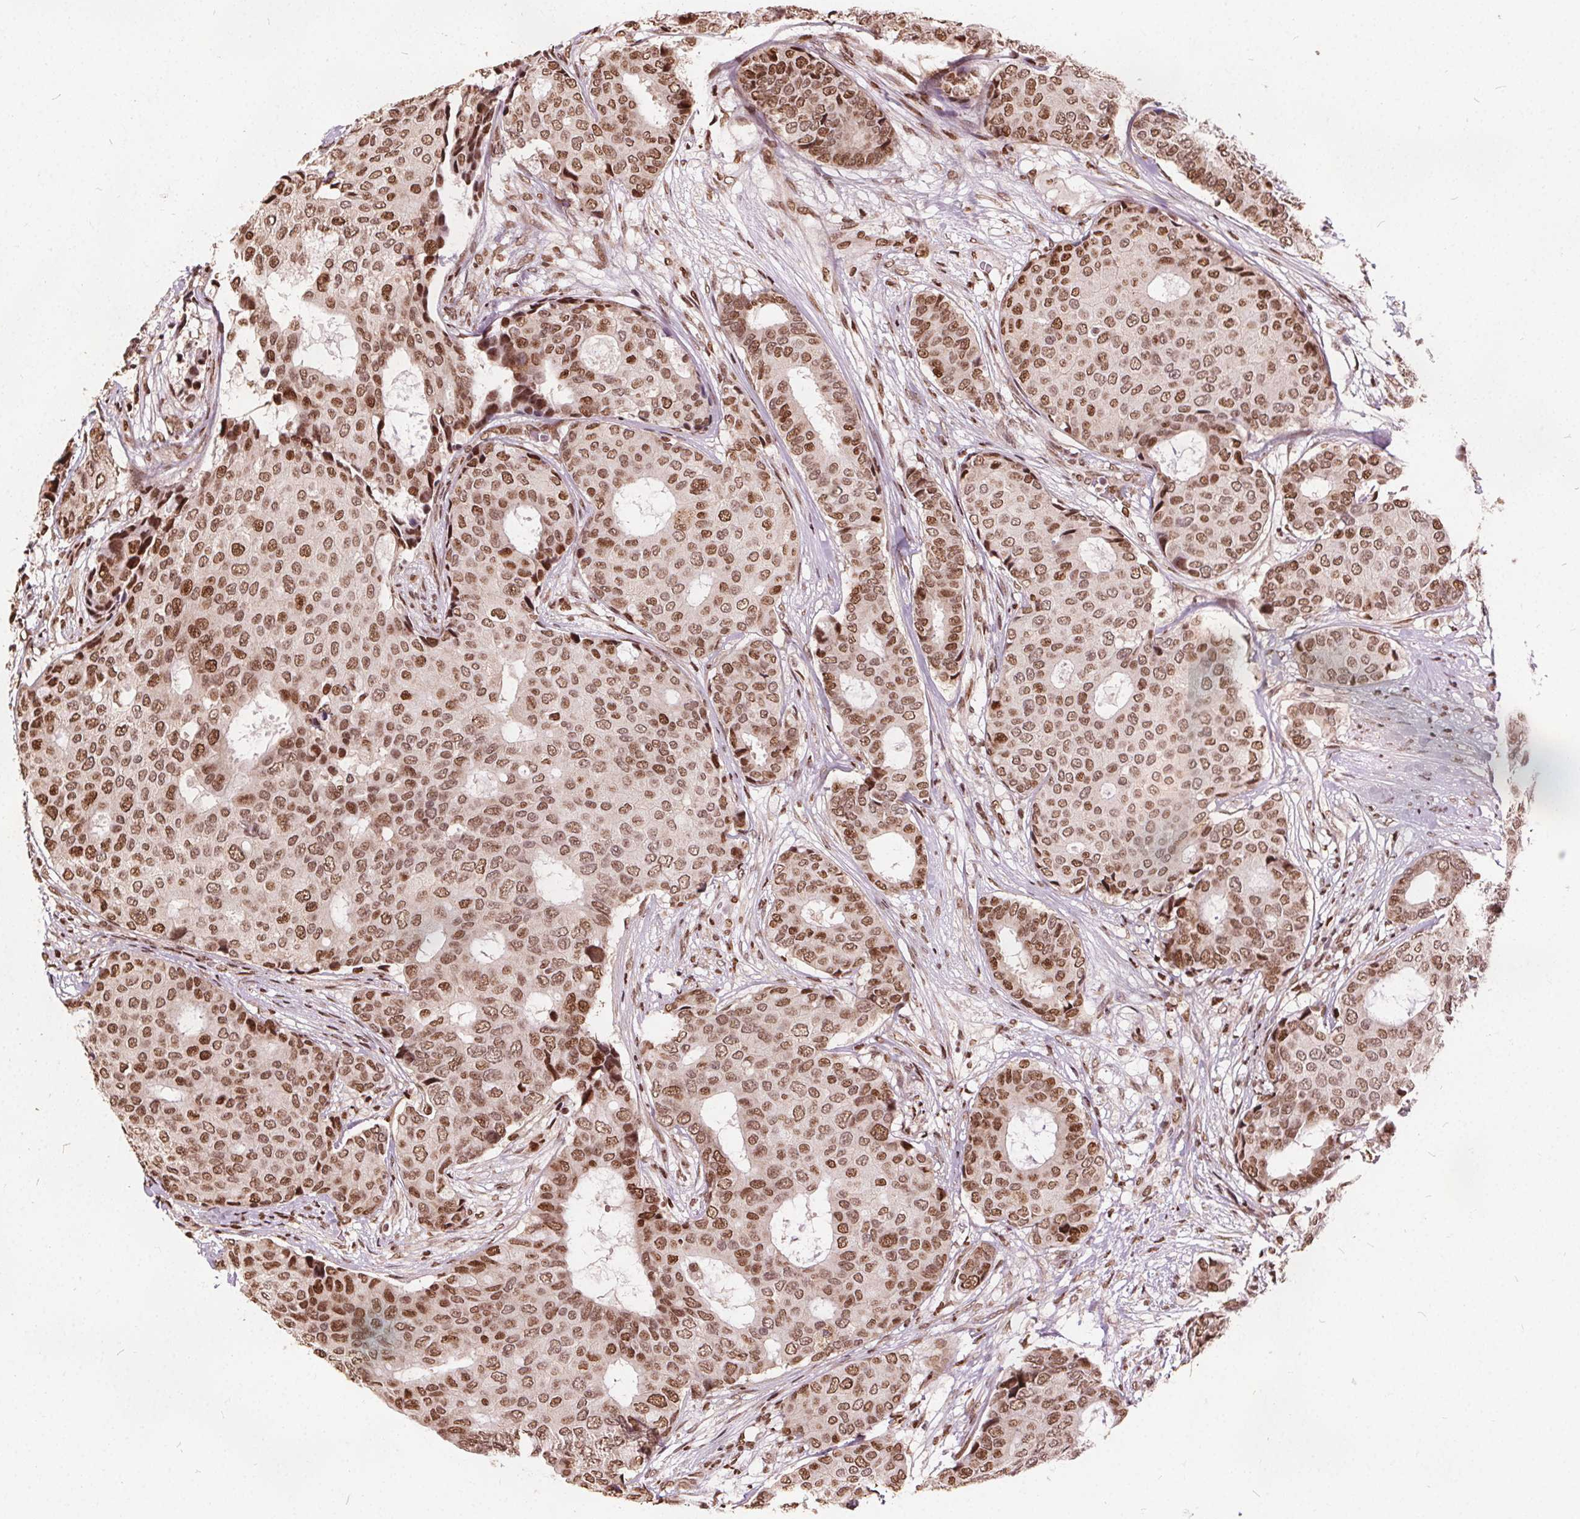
{"staining": {"intensity": "moderate", "quantity": ">75%", "location": "nuclear"}, "tissue": "breast cancer", "cell_type": "Tumor cells", "image_type": "cancer", "snomed": [{"axis": "morphology", "description": "Duct carcinoma"}, {"axis": "topography", "description": "Breast"}], "caption": "About >75% of tumor cells in human breast cancer (intraductal carcinoma) demonstrate moderate nuclear protein staining as visualized by brown immunohistochemical staining.", "gene": "ISLR2", "patient": {"sex": "female", "age": 75}}